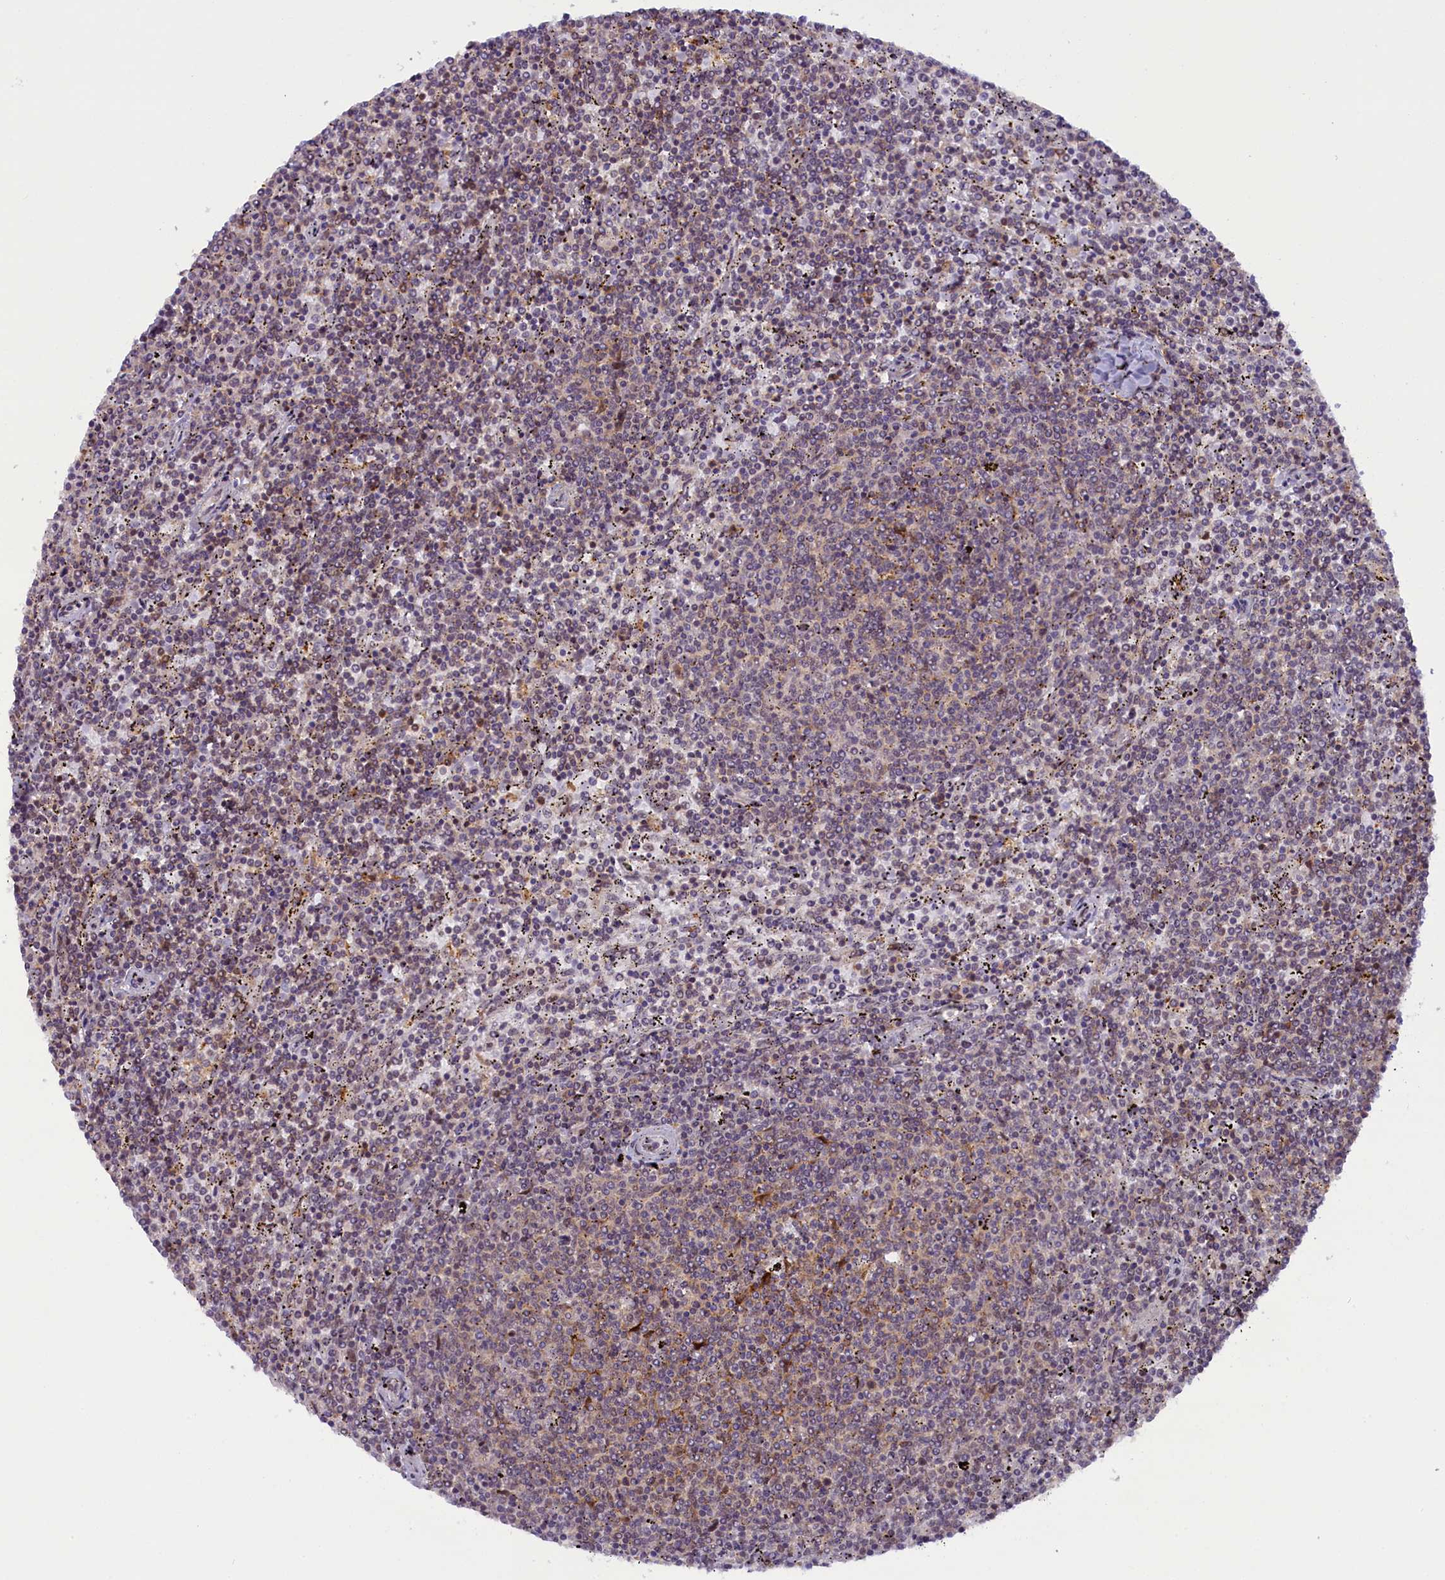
{"staining": {"intensity": "weak", "quantity": "<25%", "location": "cytoplasmic/membranous"}, "tissue": "lymphoma", "cell_type": "Tumor cells", "image_type": "cancer", "snomed": [{"axis": "morphology", "description": "Malignant lymphoma, non-Hodgkin's type, Low grade"}, {"axis": "topography", "description": "Spleen"}], "caption": "The IHC histopathology image has no significant positivity in tumor cells of malignant lymphoma, non-Hodgkin's type (low-grade) tissue.", "gene": "FCHO1", "patient": {"sex": "female", "age": 50}}